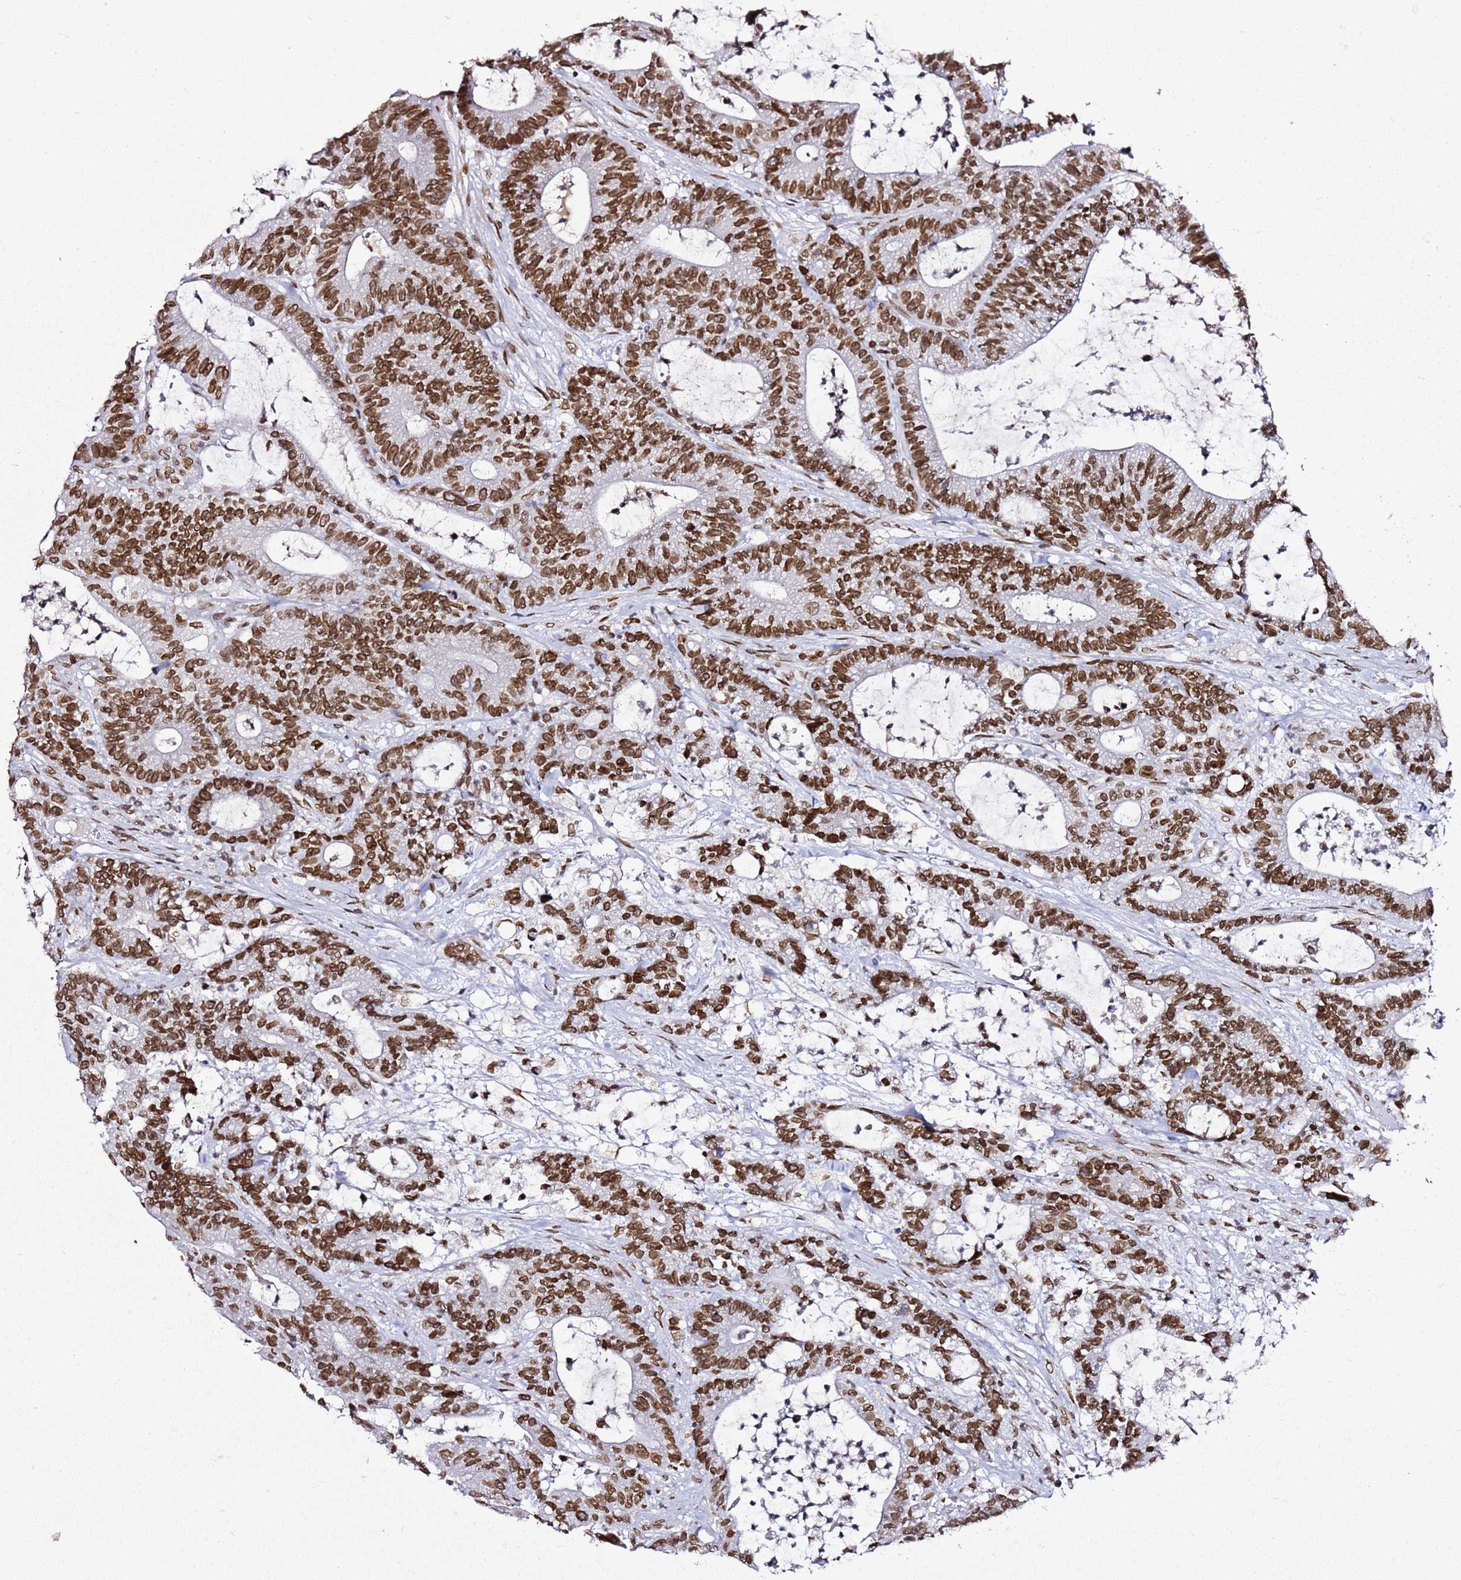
{"staining": {"intensity": "moderate", "quantity": ">75%", "location": "nuclear"}, "tissue": "colorectal cancer", "cell_type": "Tumor cells", "image_type": "cancer", "snomed": [{"axis": "morphology", "description": "Adenocarcinoma, NOS"}, {"axis": "topography", "description": "Colon"}], "caption": "This histopathology image exhibits immunohistochemistry (IHC) staining of human adenocarcinoma (colorectal), with medium moderate nuclear positivity in approximately >75% of tumor cells.", "gene": "POU6F1", "patient": {"sex": "female", "age": 84}}